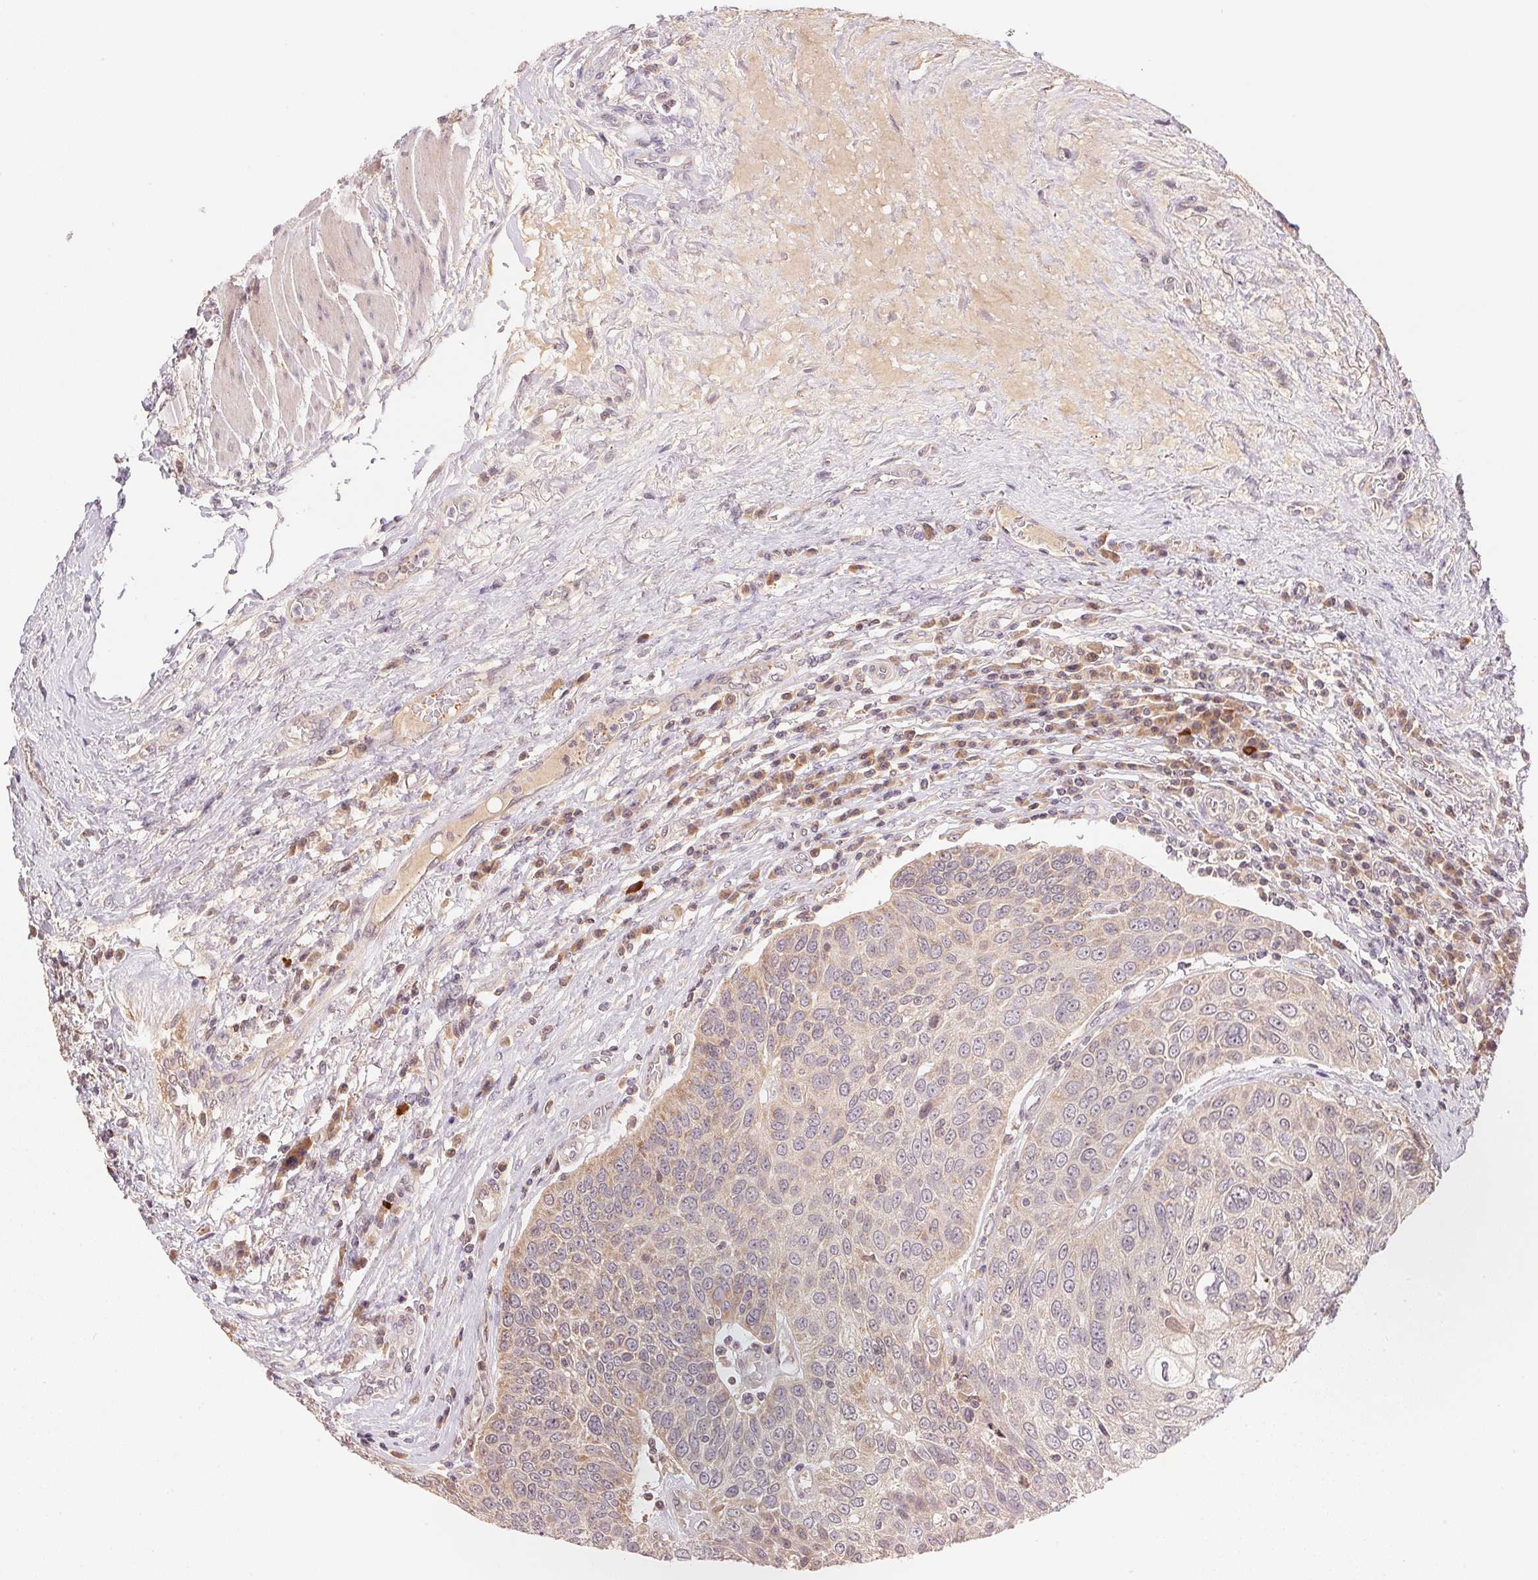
{"staining": {"intensity": "weak", "quantity": "<25%", "location": "cytoplasmic/membranous"}, "tissue": "urothelial cancer", "cell_type": "Tumor cells", "image_type": "cancer", "snomed": [{"axis": "morphology", "description": "Urothelial carcinoma, High grade"}, {"axis": "topography", "description": "Urinary bladder"}], "caption": "Human high-grade urothelial carcinoma stained for a protein using immunohistochemistry exhibits no expression in tumor cells.", "gene": "BNIP5", "patient": {"sex": "female", "age": 70}}